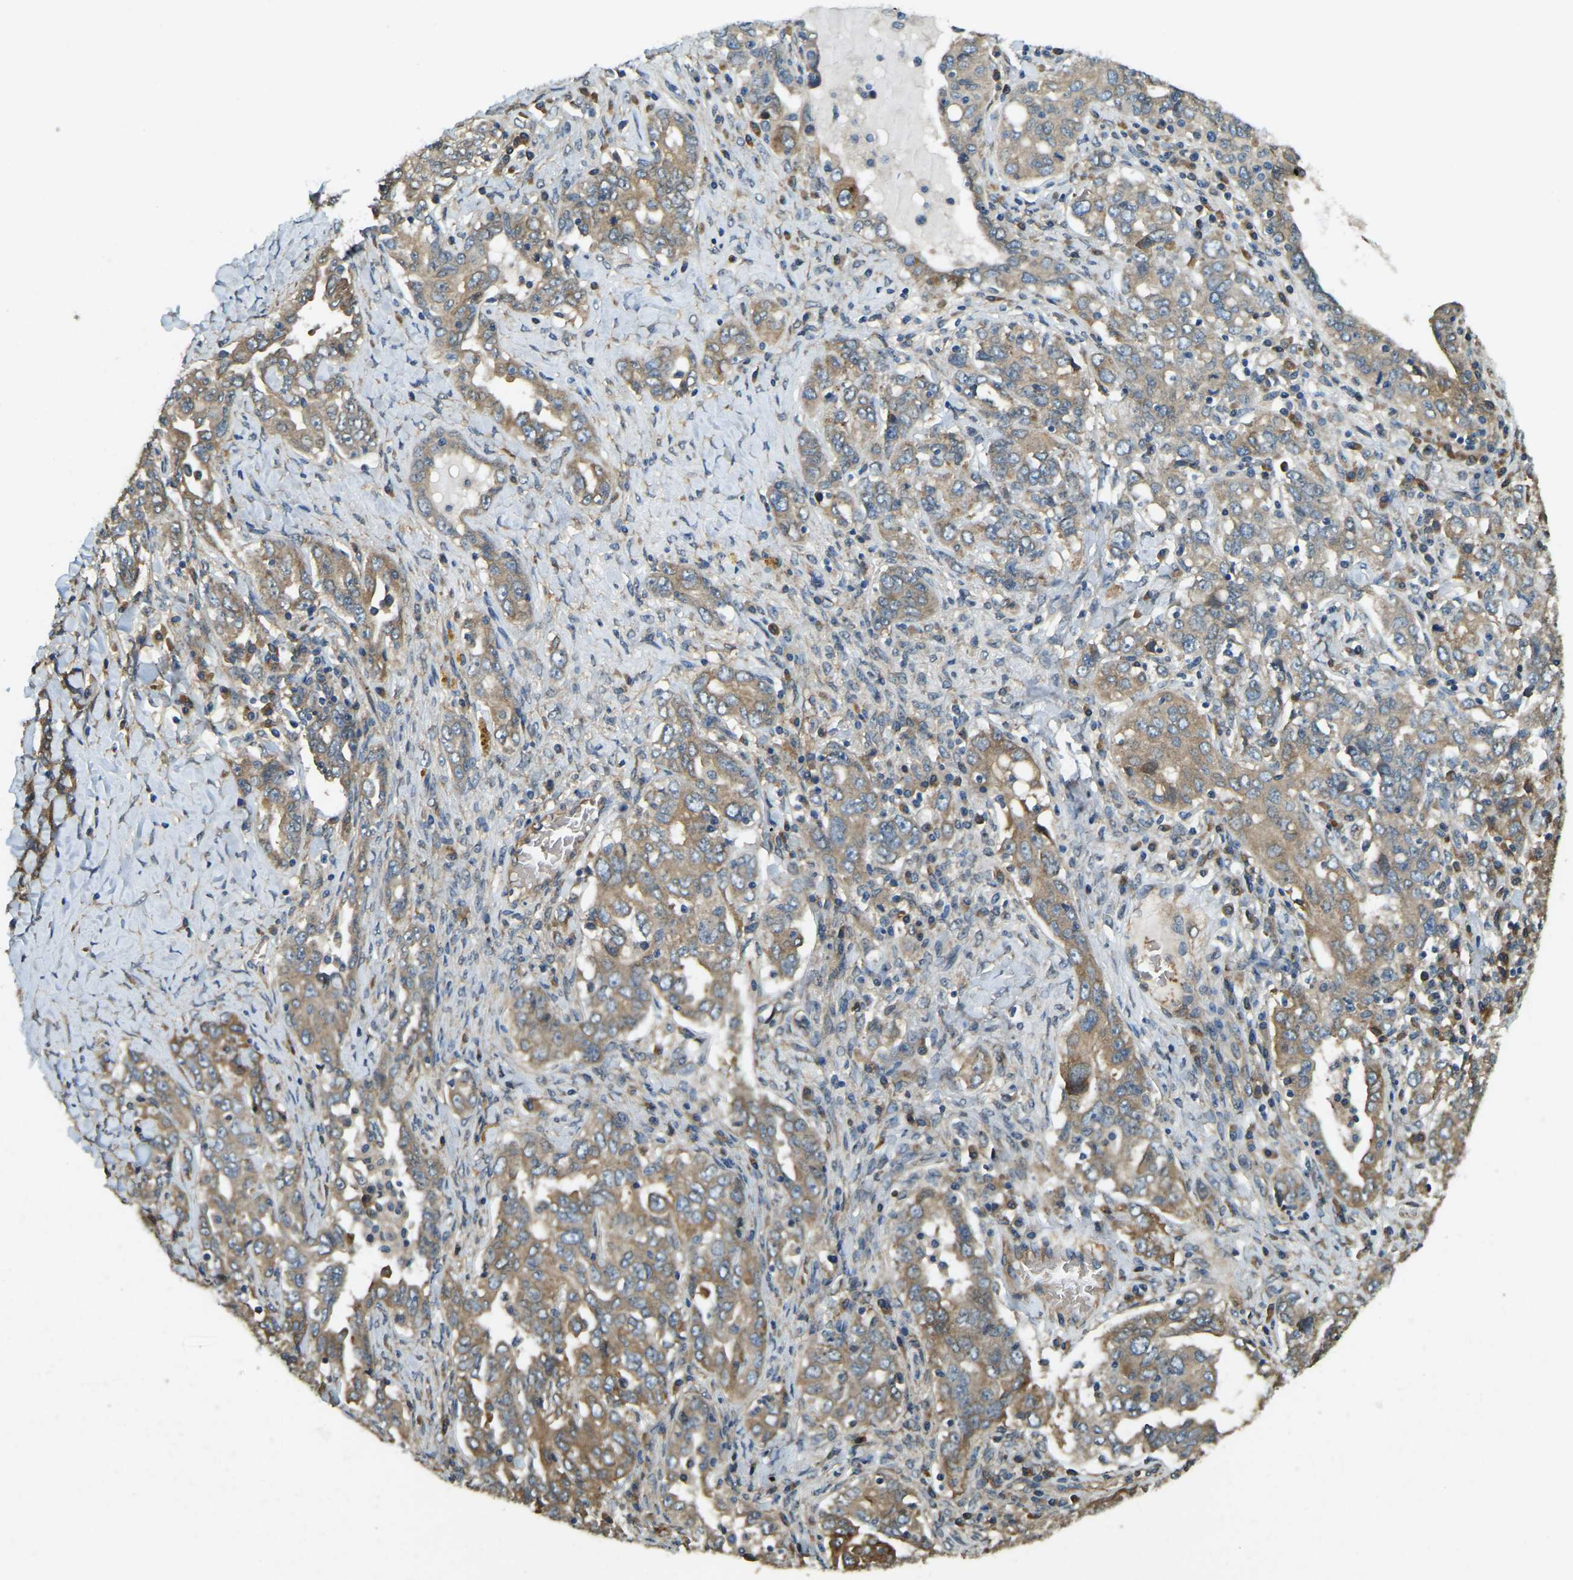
{"staining": {"intensity": "moderate", "quantity": ">75%", "location": "cytoplasmic/membranous"}, "tissue": "ovarian cancer", "cell_type": "Tumor cells", "image_type": "cancer", "snomed": [{"axis": "morphology", "description": "Carcinoma, endometroid"}, {"axis": "topography", "description": "Ovary"}], "caption": "Ovarian endometroid carcinoma stained for a protein (brown) displays moderate cytoplasmic/membranous positive staining in approximately >75% of tumor cells.", "gene": "ERGIC1", "patient": {"sex": "female", "age": 62}}